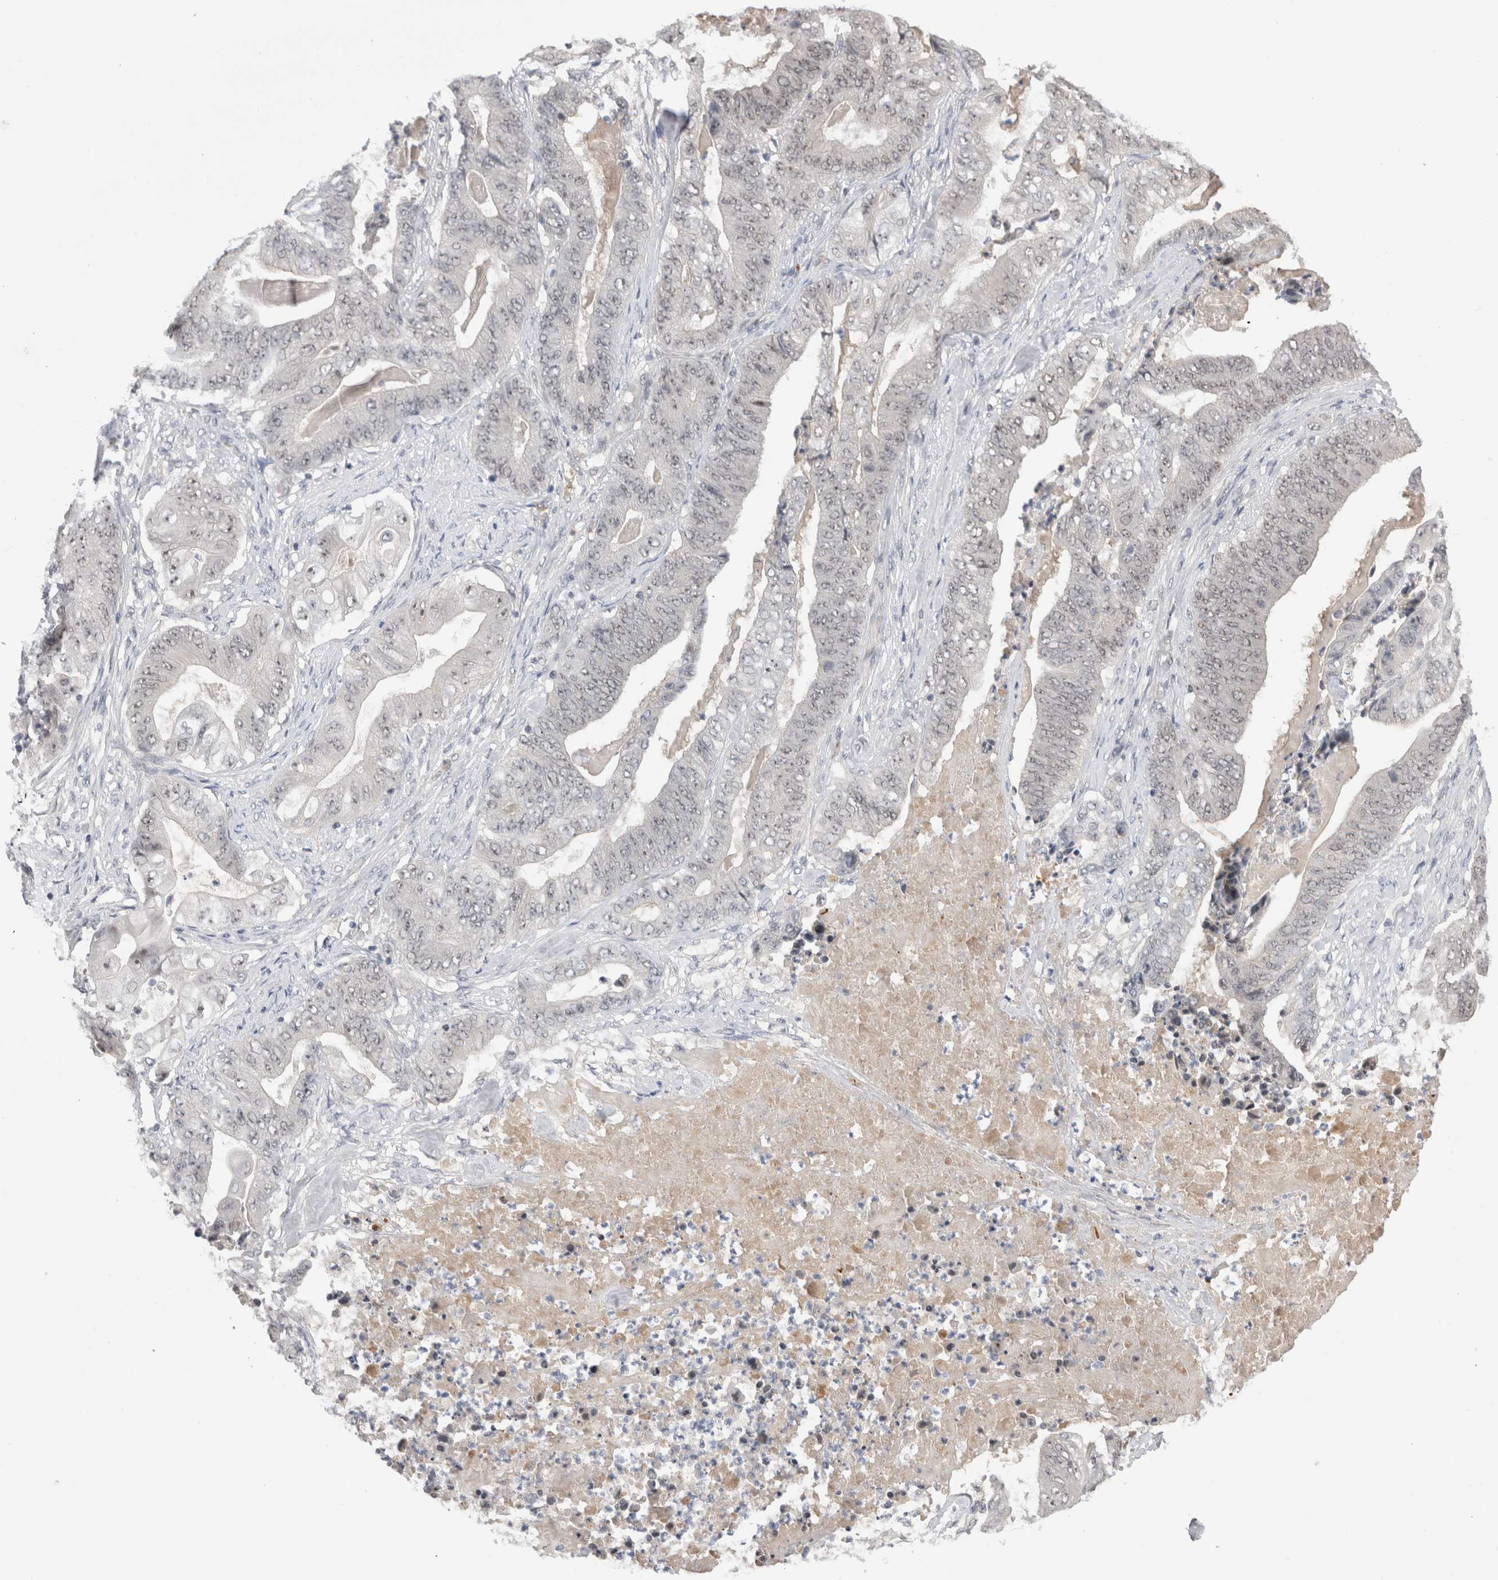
{"staining": {"intensity": "weak", "quantity": "25%-75%", "location": "nuclear"}, "tissue": "stomach cancer", "cell_type": "Tumor cells", "image_type": "cancer", "snomed": [{"axis": "morphology", "description": "Adenocarcinoma, NOS"}, {"axis": "topography", "description": "Stomach"}], "caption": "Stomach cancer stained for a protein shows weak nuclear positivity in tumor cells. (Brightfield microscopy of DAB IHC at high magnification).", "gene": "ZNF24", "patient": {"sex": "female", "age": 73}}